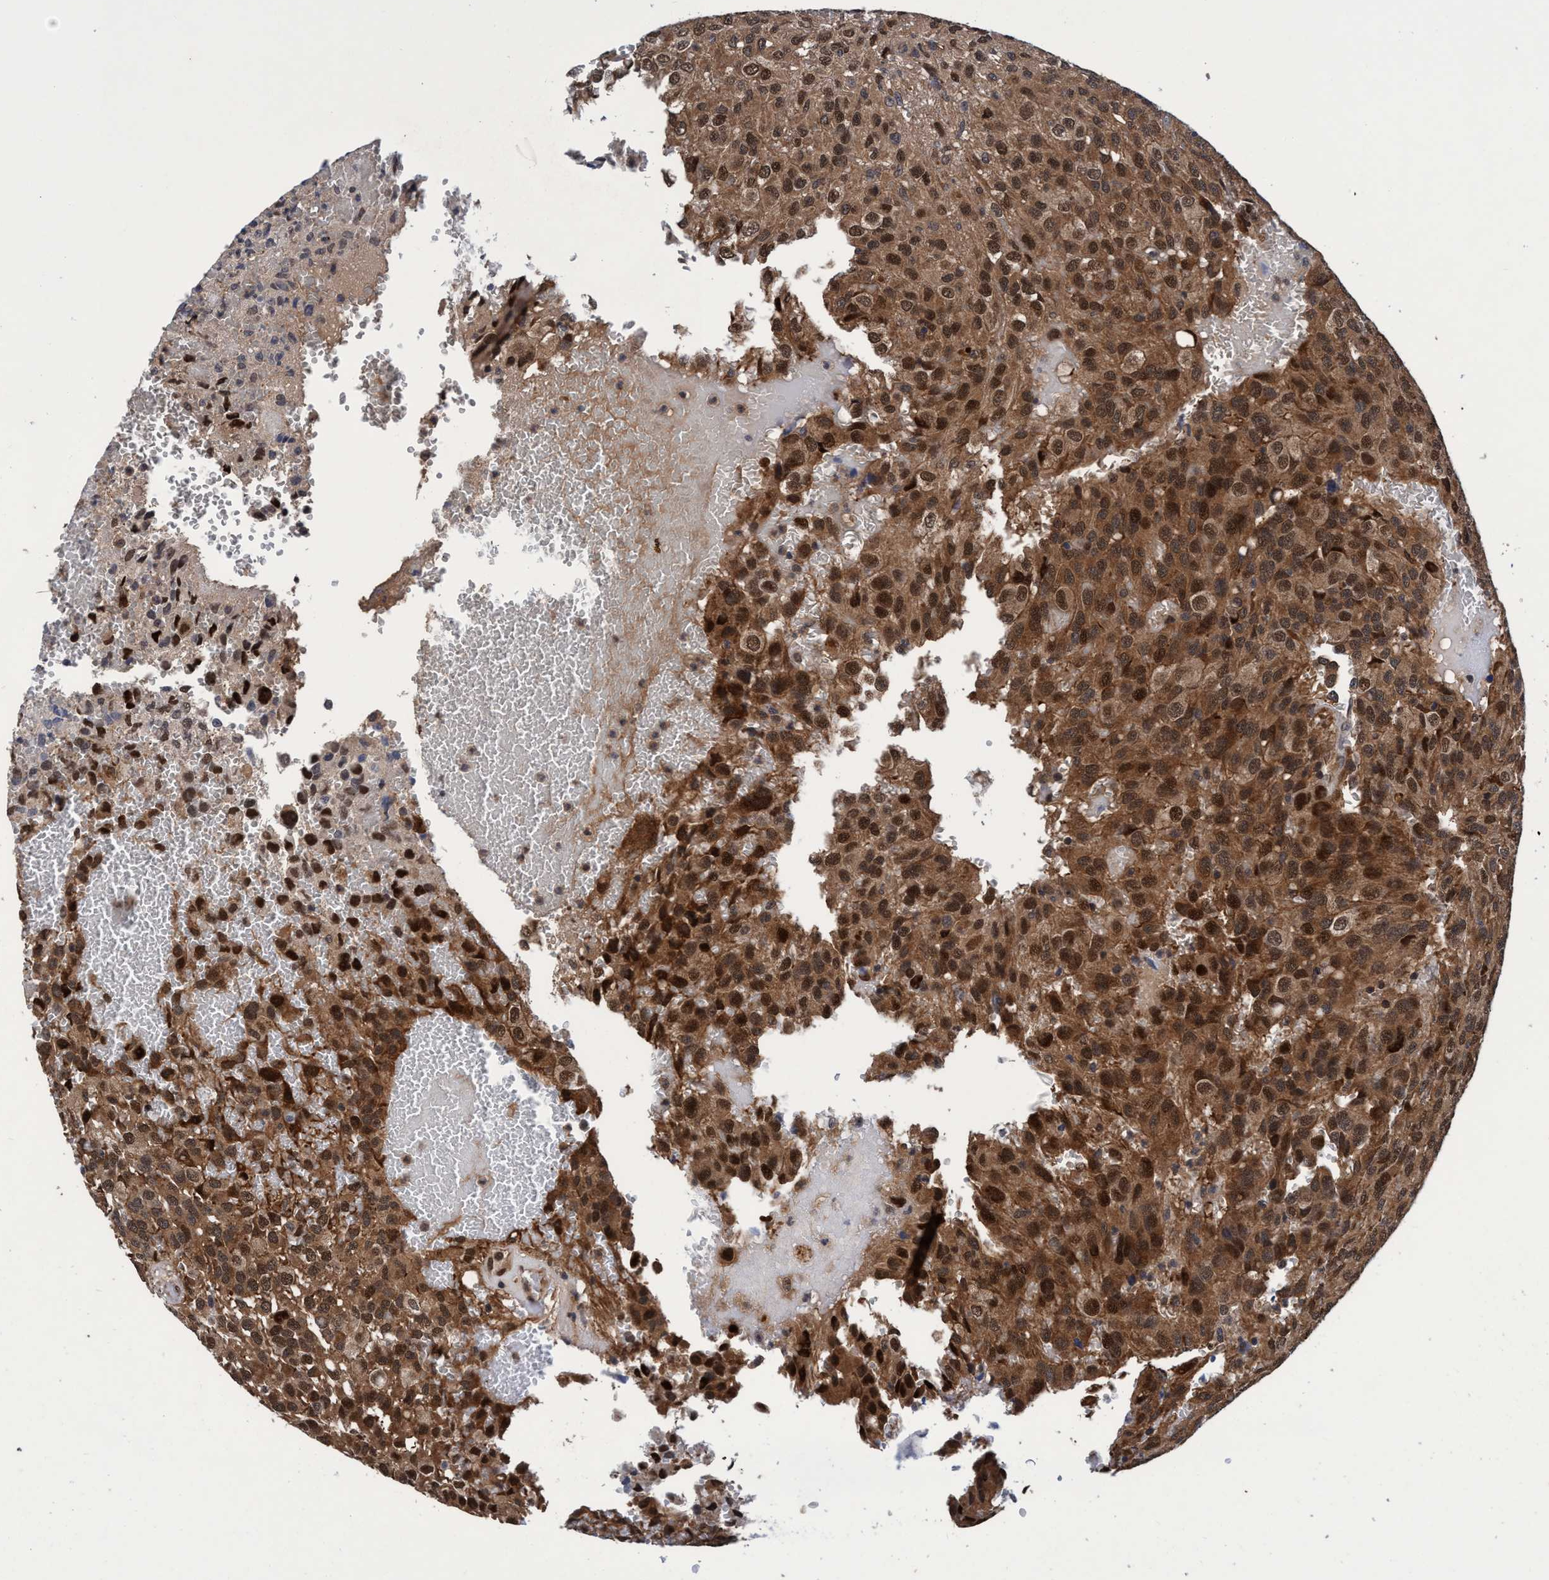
{"staining": {"intensity": "moderate", "quantity": ">75%", "location": "cytoplasmic/membranous,nuclear"}, "tissue": "glioma", "cell_type": "Tumor cells", "image_type": "cancer", "snomed": [{"axis": "morphology", "description": "Glioma, malignant, High grade"}, {"axis": "topography", "description": "Brain"}], "caption": "The immunohistochemical stain shows moderate cytoplasmic/membranous and nuclear staining in tumor cells of glioma tissue.", "gene": "PSMD12", "patient": {"sex": "male", "age": 32}}